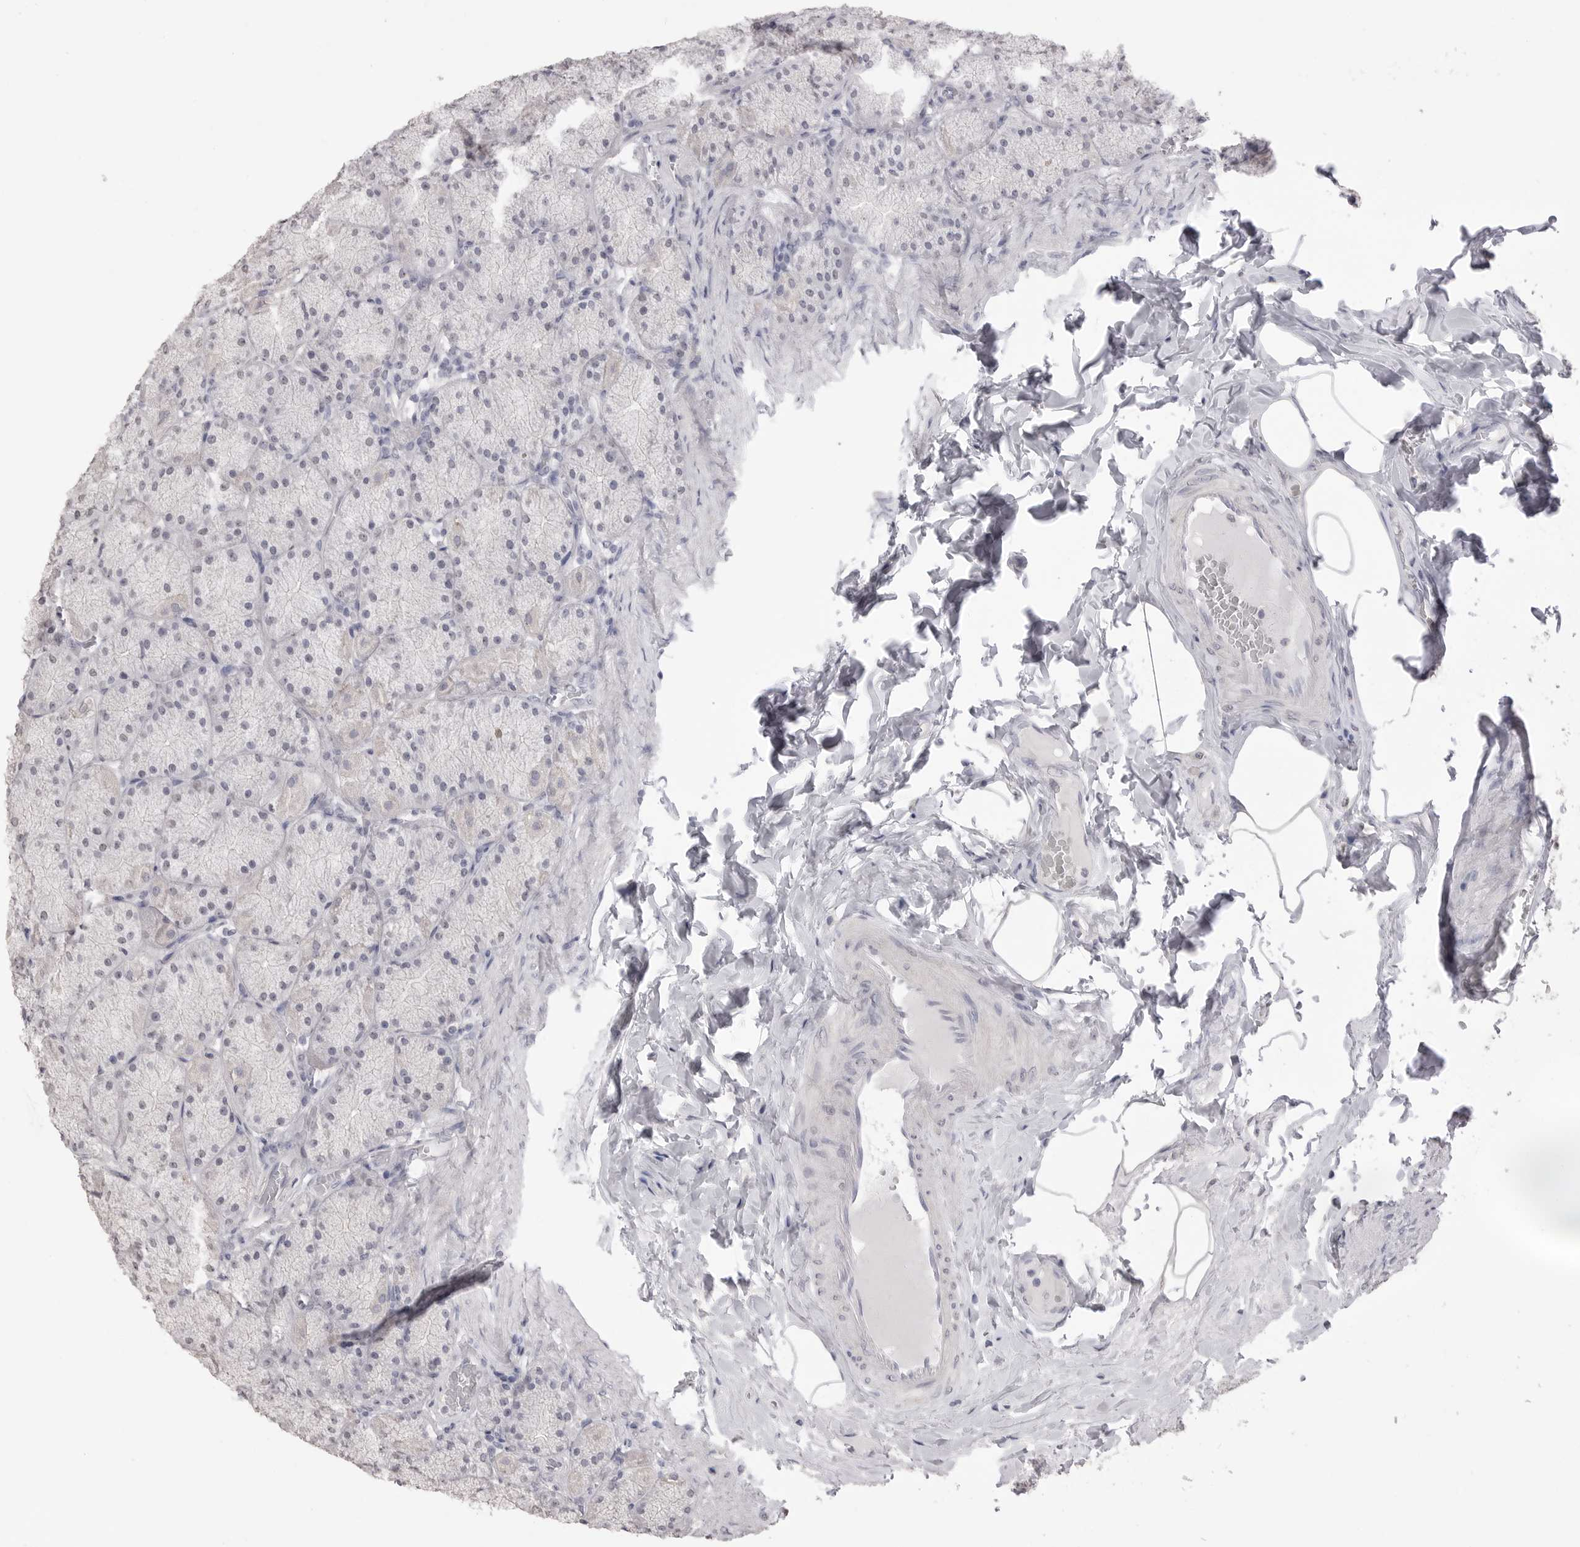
{"staining": {"intensity": "negative", "quantity": "none", "location": "none"}, "tissue": "stomach", "cell_type": "Glandular cells", "image_type": "normal", "snomed": [{"axis": "morphology", "description": "Normal tissue, NOS"}, {"axis": "topography", "description": "Stomach, upper"}], "caption": "Immunohistochemistry (IHC) photomicrograph of normal stomach: stomach stained with DAB exhibits no significant protein expression in glandular cells.", "gene": "ICAM5", "patient": {"sex": "female", "age": 56}}